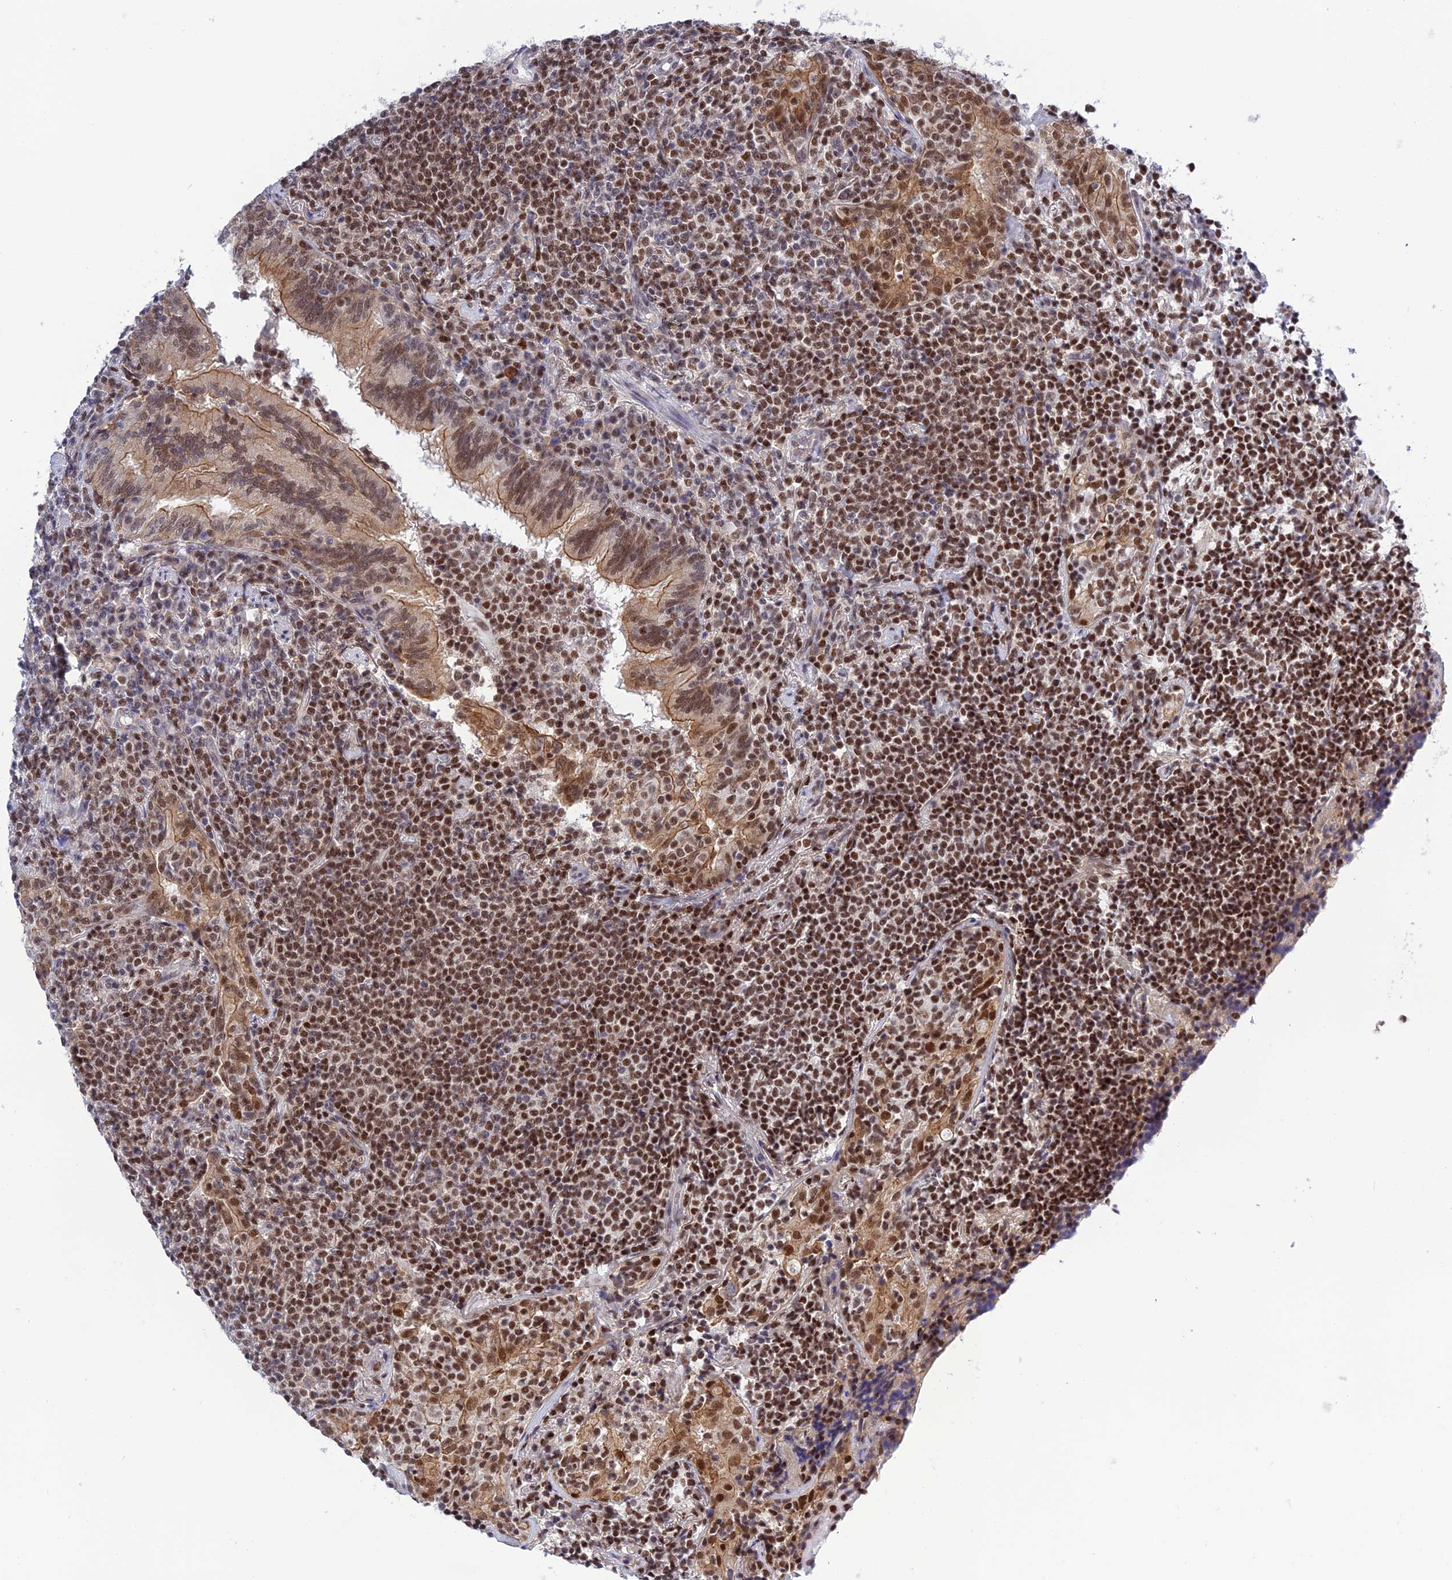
{"staining": {"intensity": "moderate", "quantity": ">75%", "location": "nuclear"}, "tissue": "lymphoma", "cell_type": "Tumor cells", "image_type": "cancer", "snomed": [{"axis": "morphology", "description": "Malignant lymphoma, non-Hodgkin's type, Low grade"}, {"axis": "topography", "description": "Lung"}], "caption": "Immunohistochemical staining of human malignant lymphoma, non-Hodgkin's type (low-grade) exhibits medium levels of moderate nuclear protein expression in approximately >75% of tumor cells.", "gene": "TCEA1", "patient": {"sex": "female", "age": 71}}